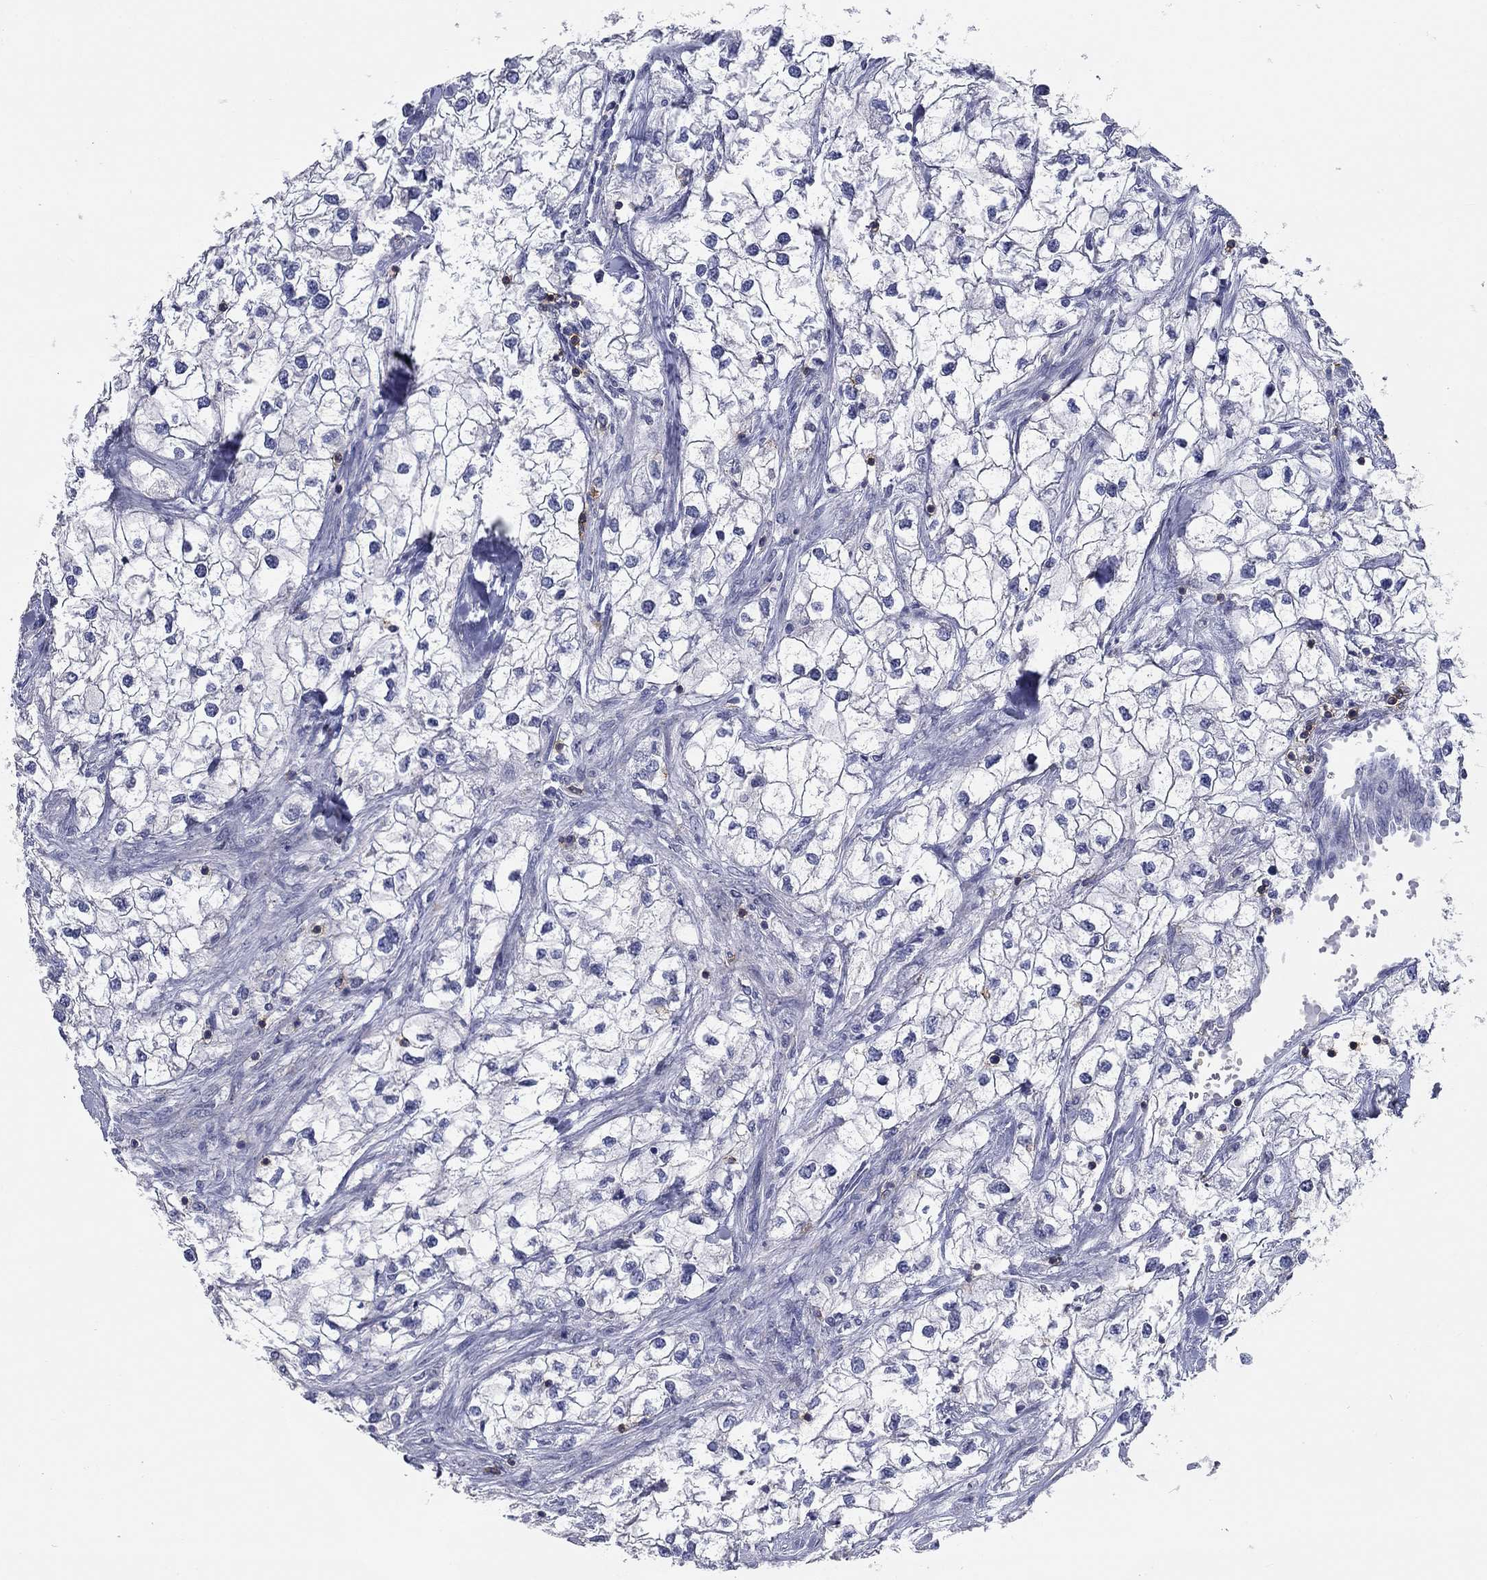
{"staining": {"intensity": "negative", "quantity": "none", "location": "none"}, "tissue": "renal cancer", "cell_type": "Tumor cells", "image_type": "cancer", "snomed": [{"axis": "morphology", "description": "Adenocarcinoma, NOS"}, {"axis": "topography", "description": "Kidney"}], "caption": "Immunohistochemistry photomicrograph of neoplastic tissue: human renal adenocarcinoma stained with DAB (3,3'-diaminobenzidine) reveals no significant protein positivity in tumor cells.", "gene": "SIT1", "patient": {"sex": "male", "age": 59}}